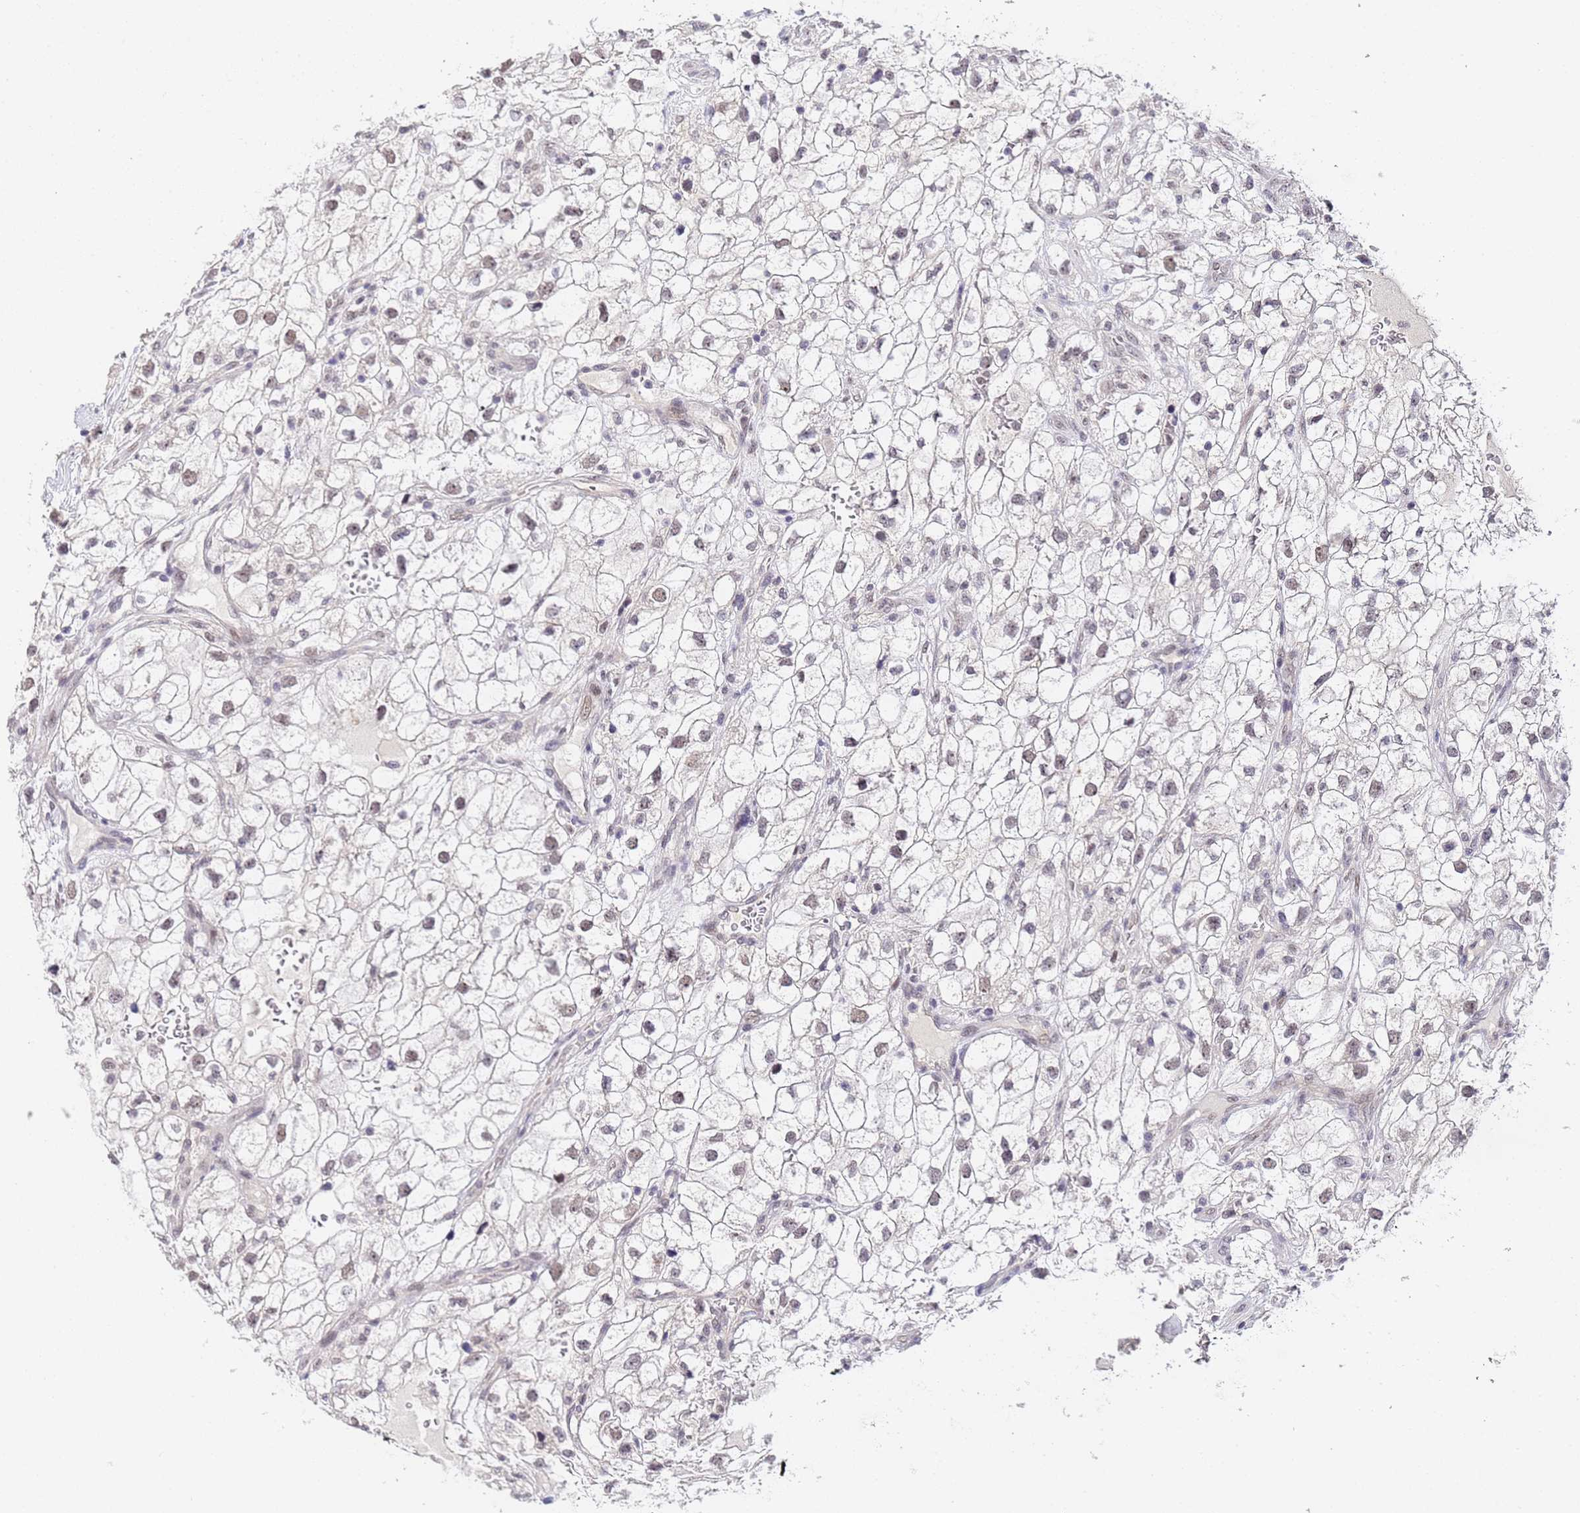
{"staining": {"intensity": "weak", "quantity": "<25%", "location": "nuclear"}, "tissue": "renal cancer", "cell_type": "Tumor cells", "image_type": "cancer", "snomed": [{"axis": "morphology", "description": "Adenocarcinoma, NOS"}, {"axis": "topography", "description": "Kidney"}], "caption": "Immunohistochemistry (IHC) image of neoplastic tissue: renal adenocarcinoma stained with DAB (3,3'-diaminobenzidine) reveals no significant protein positivity in tumor cells.", "gene": "LSM3", "patient": {"sex": "male", "age": 59}}